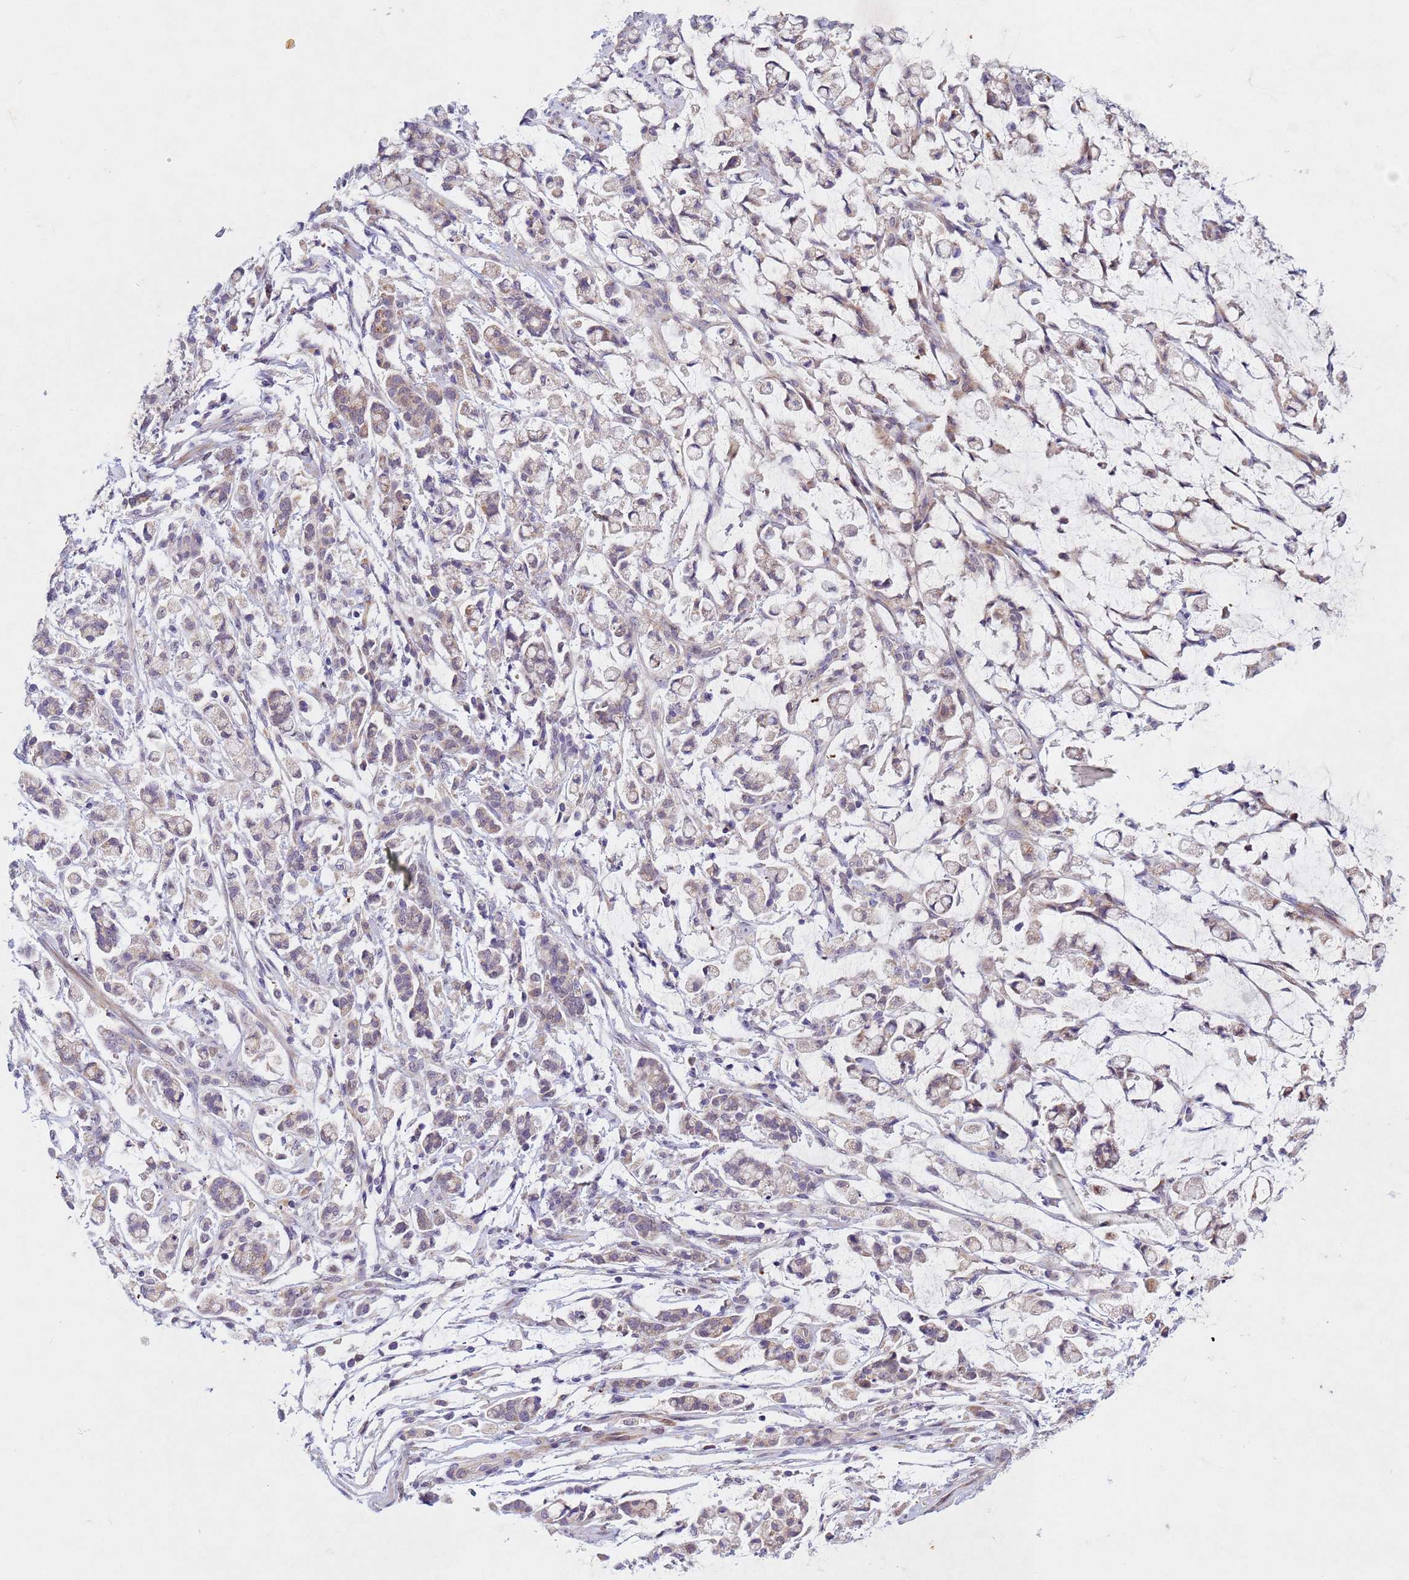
{"staining": {"intensity": "weak", "quantity": "<25%", "location": "cytoplasmic/membranous"}, "tissue": "stomach cancer", "cell_type": "Tumor cells", "image_type": "cancer", "snomed": [{"axis": "morphology", "description": "Adenocarcinoma, NOS"}, {"axis": "topography", "description": "Stomach"}], "caption": "DAB immunohistochemical staining of human stomach cancer displays no significant positivity in tumor cells. (Brightfield microscopy of DAB IHC at high magnification).", "gene": "TNPO2", "patient": {"sex": "female", "age": 60}}